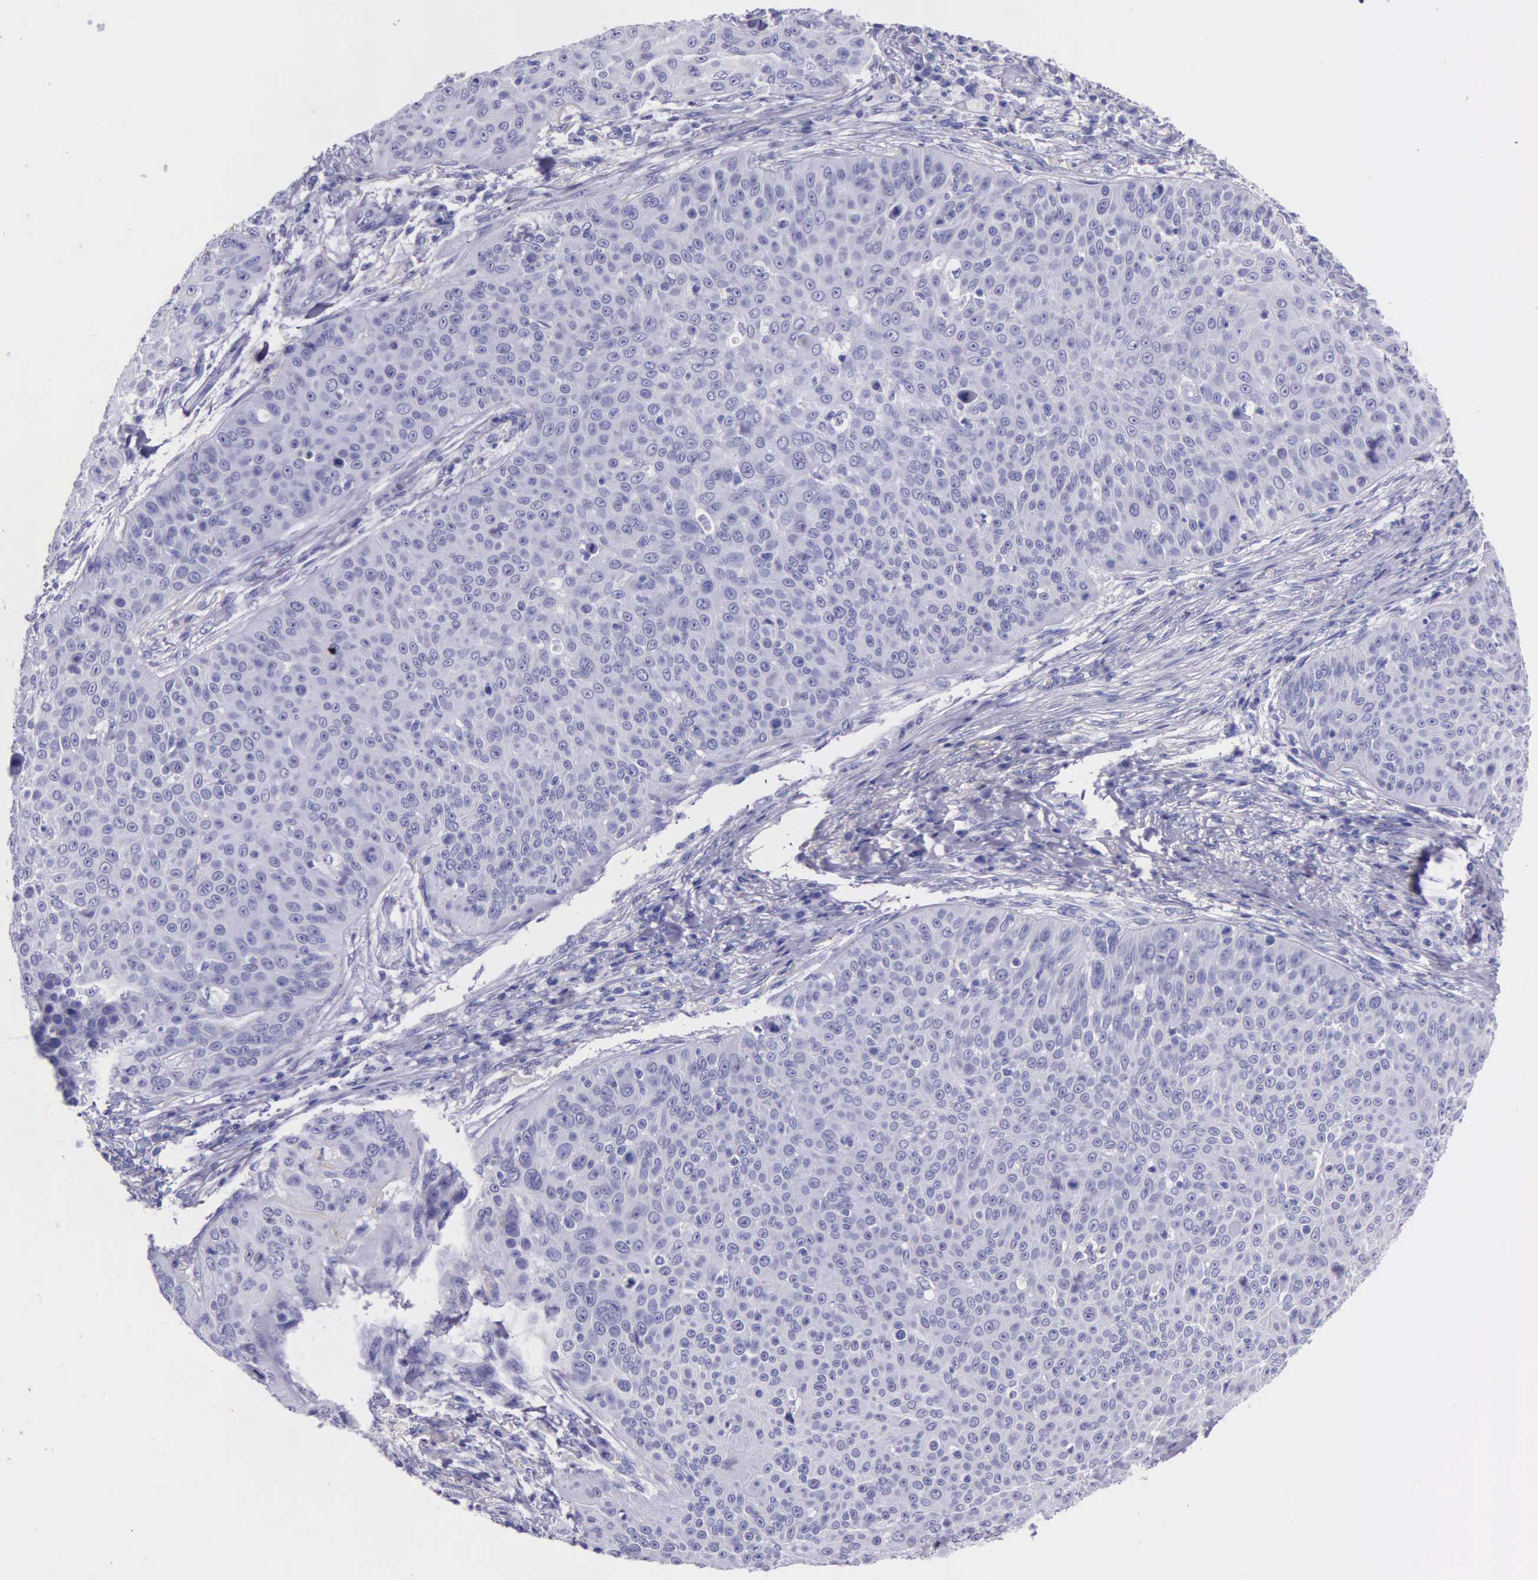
{"staining": {"intensity": "negative", "quantity": "none", "location": "none"}, "tissue": "skin cancer", "cell_type": "Tumor cells", "image_type": "cancer", "snomed": [{"axis": "morphology", "description": "Squamous cell carcinoma, NOS"}, {"axis": "topography", "description": "Skin"}], "caption": "An immunohistochemistry (IHC) image of skin cancer (squamous cell carcinoma) is shown. There is no staining in tumor cells of skin cancer (squamous cell carcinoma).", "gene": "KLK3", "patient": {"sex": "male", "age": 82}}